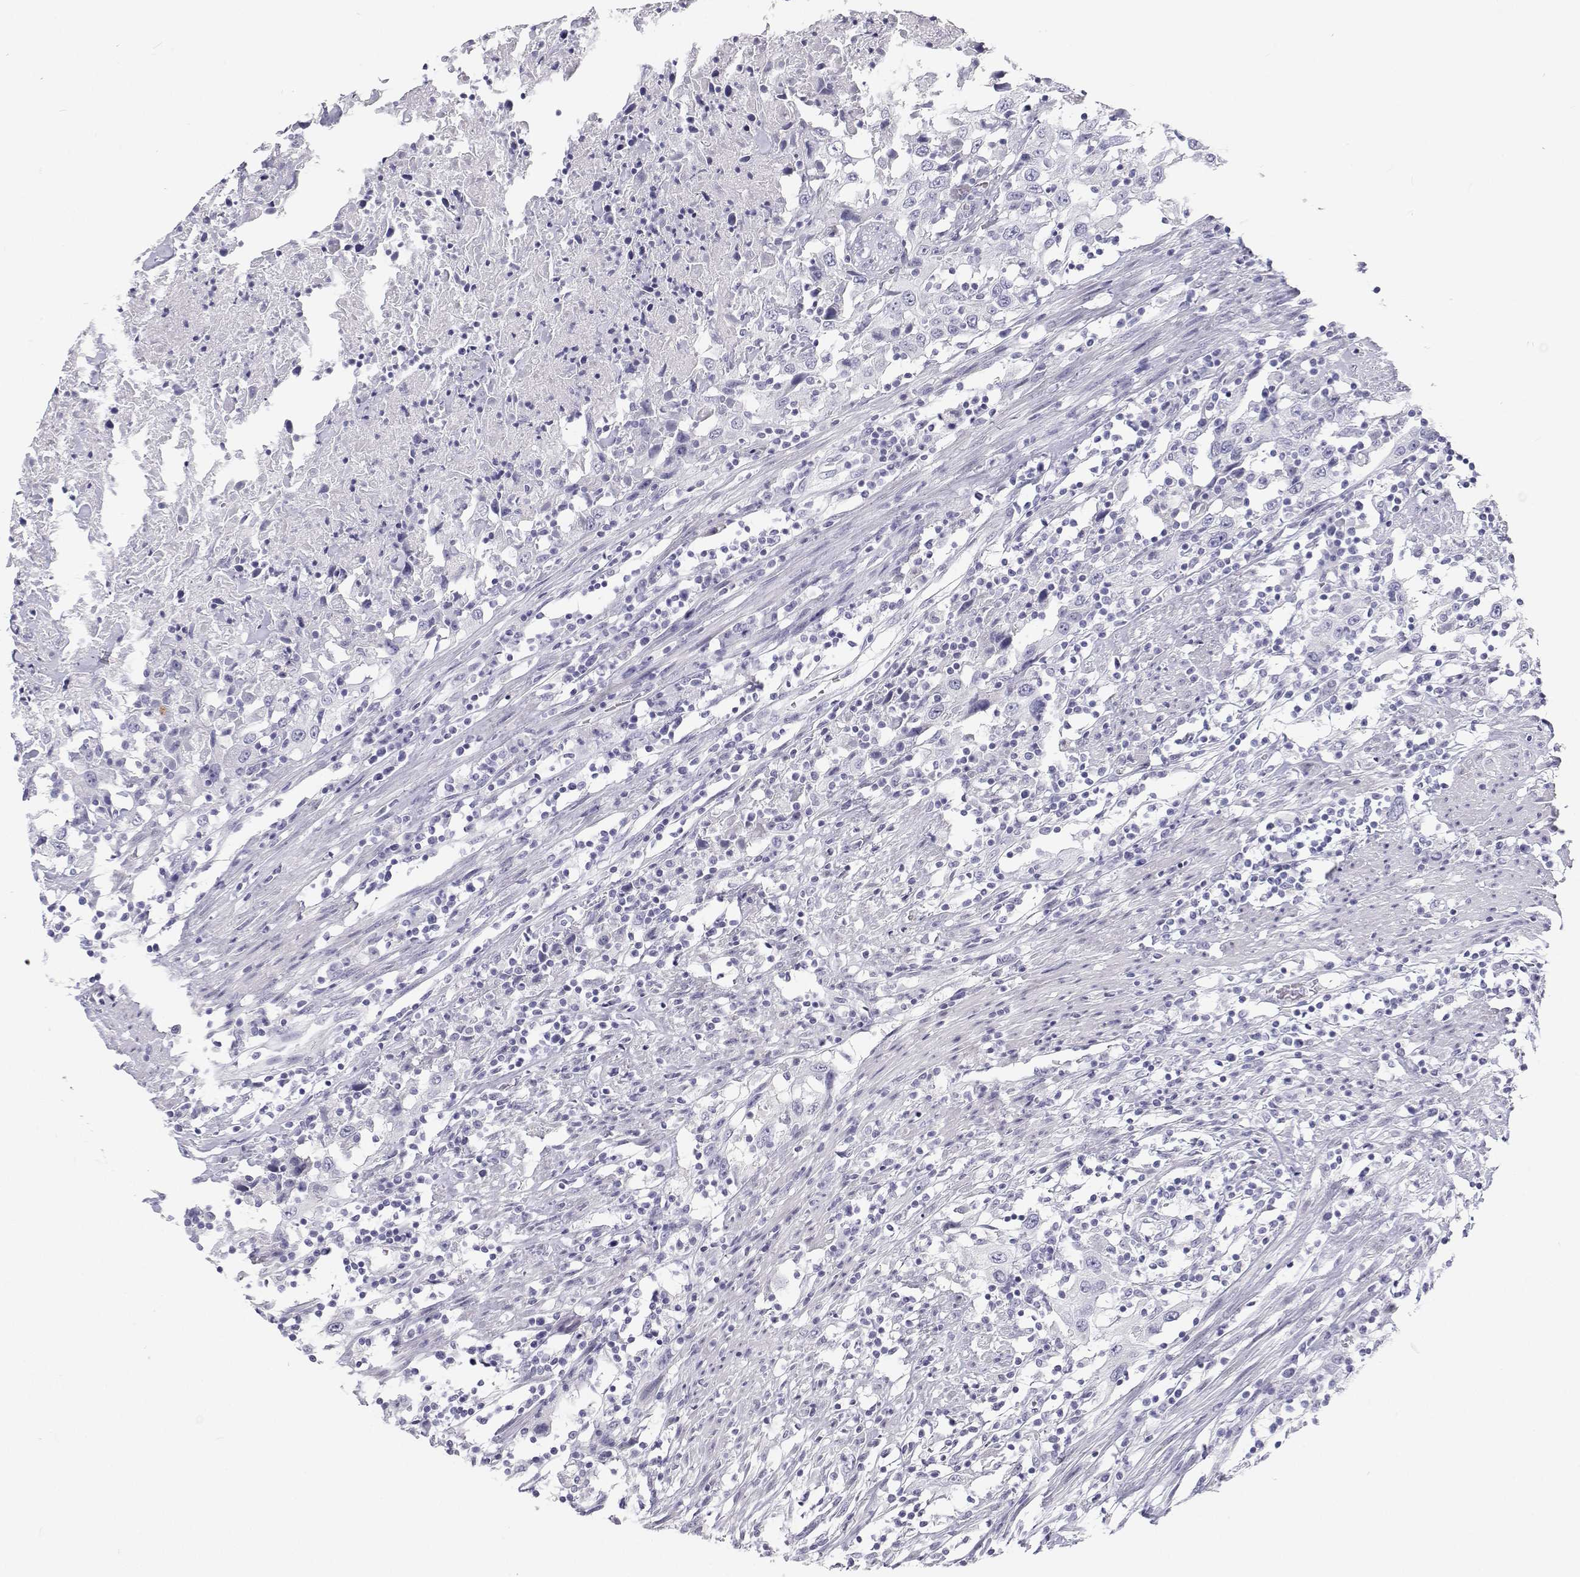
{"staining": {"intensity": "negative", "quantity": "none", "location": "none"}, "tissue": "urothelial cancer", "cell_type": "Tumor cells", "image_type": "cancer", "snomed": [{"axis": "morphology", "description": "Urothelial carcinoma, High grade"}, {"axis": "topography", "description": "Urinary bladder"}], "caption": "The immunohistochemistry (IHC) histopathology image has no significant staining in tumor cells of urothelial carcinoma (high-grade) tissue.", "gene": "TTN", "patient": {"sex": "male", "age": 61}}